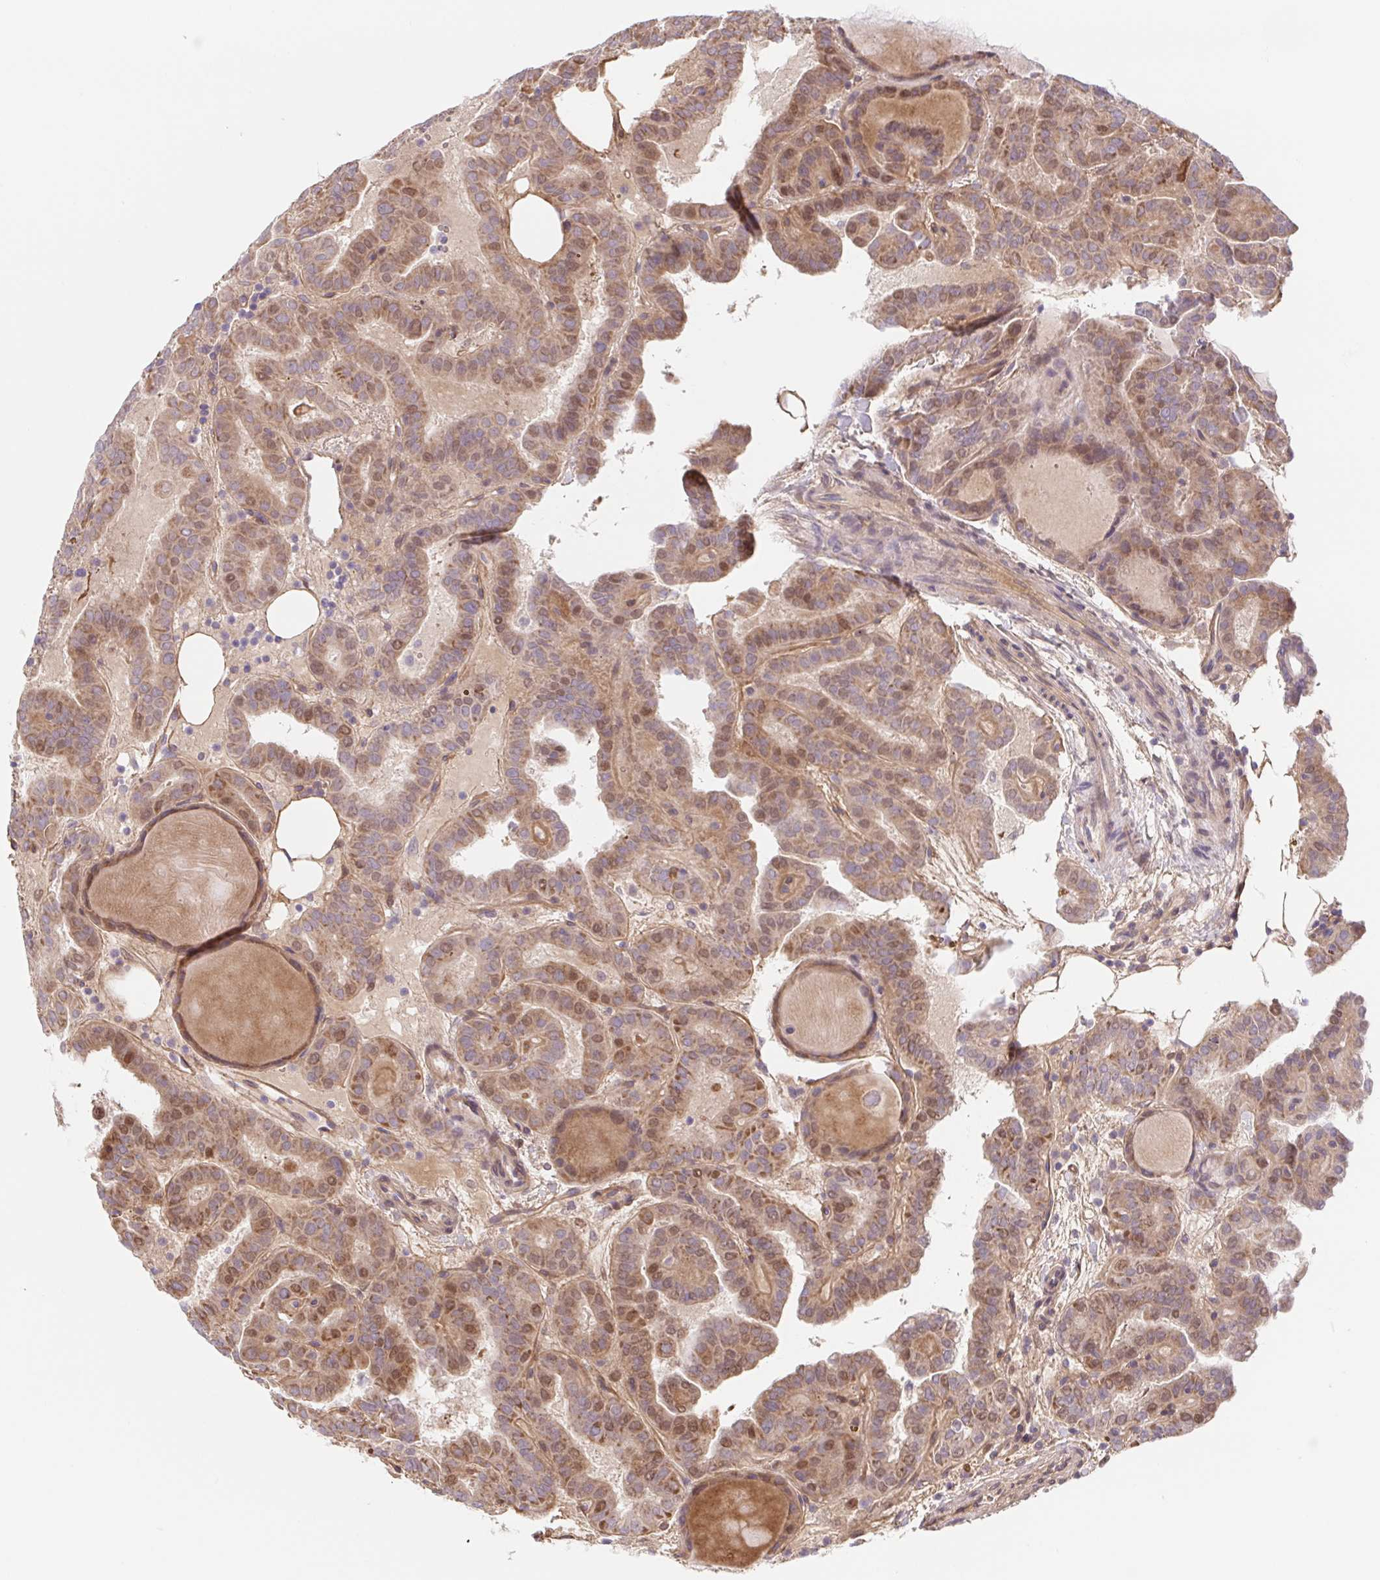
{"staining": {"intensity": "moderate", "quantity": ">75%", "location": "cytoplasmic/membranous"}, "tissue": "thyroid cancer", "cell_type": "Tumor cells", "image_type": "cancer", "snomed": [{"axis": "morphology", "description": "Papillary adenocarcinoma, NOS"}, {"axis": "topography", "description": "Thyroid gland"}], "caption": "Brown immunohistochemical staining in thyroid papillary adenocarcinoma shows moderate cytoplasmic/membranous expression in approximately >75% of tumor cells. The staining was performed using DAB to visualize the protein expression in brown, while the nuclei were stained in blue with hematoxylin (Magnification: 20x).", "gene": "TPRG1", "patient": {"sex": "female", "age": 46}}